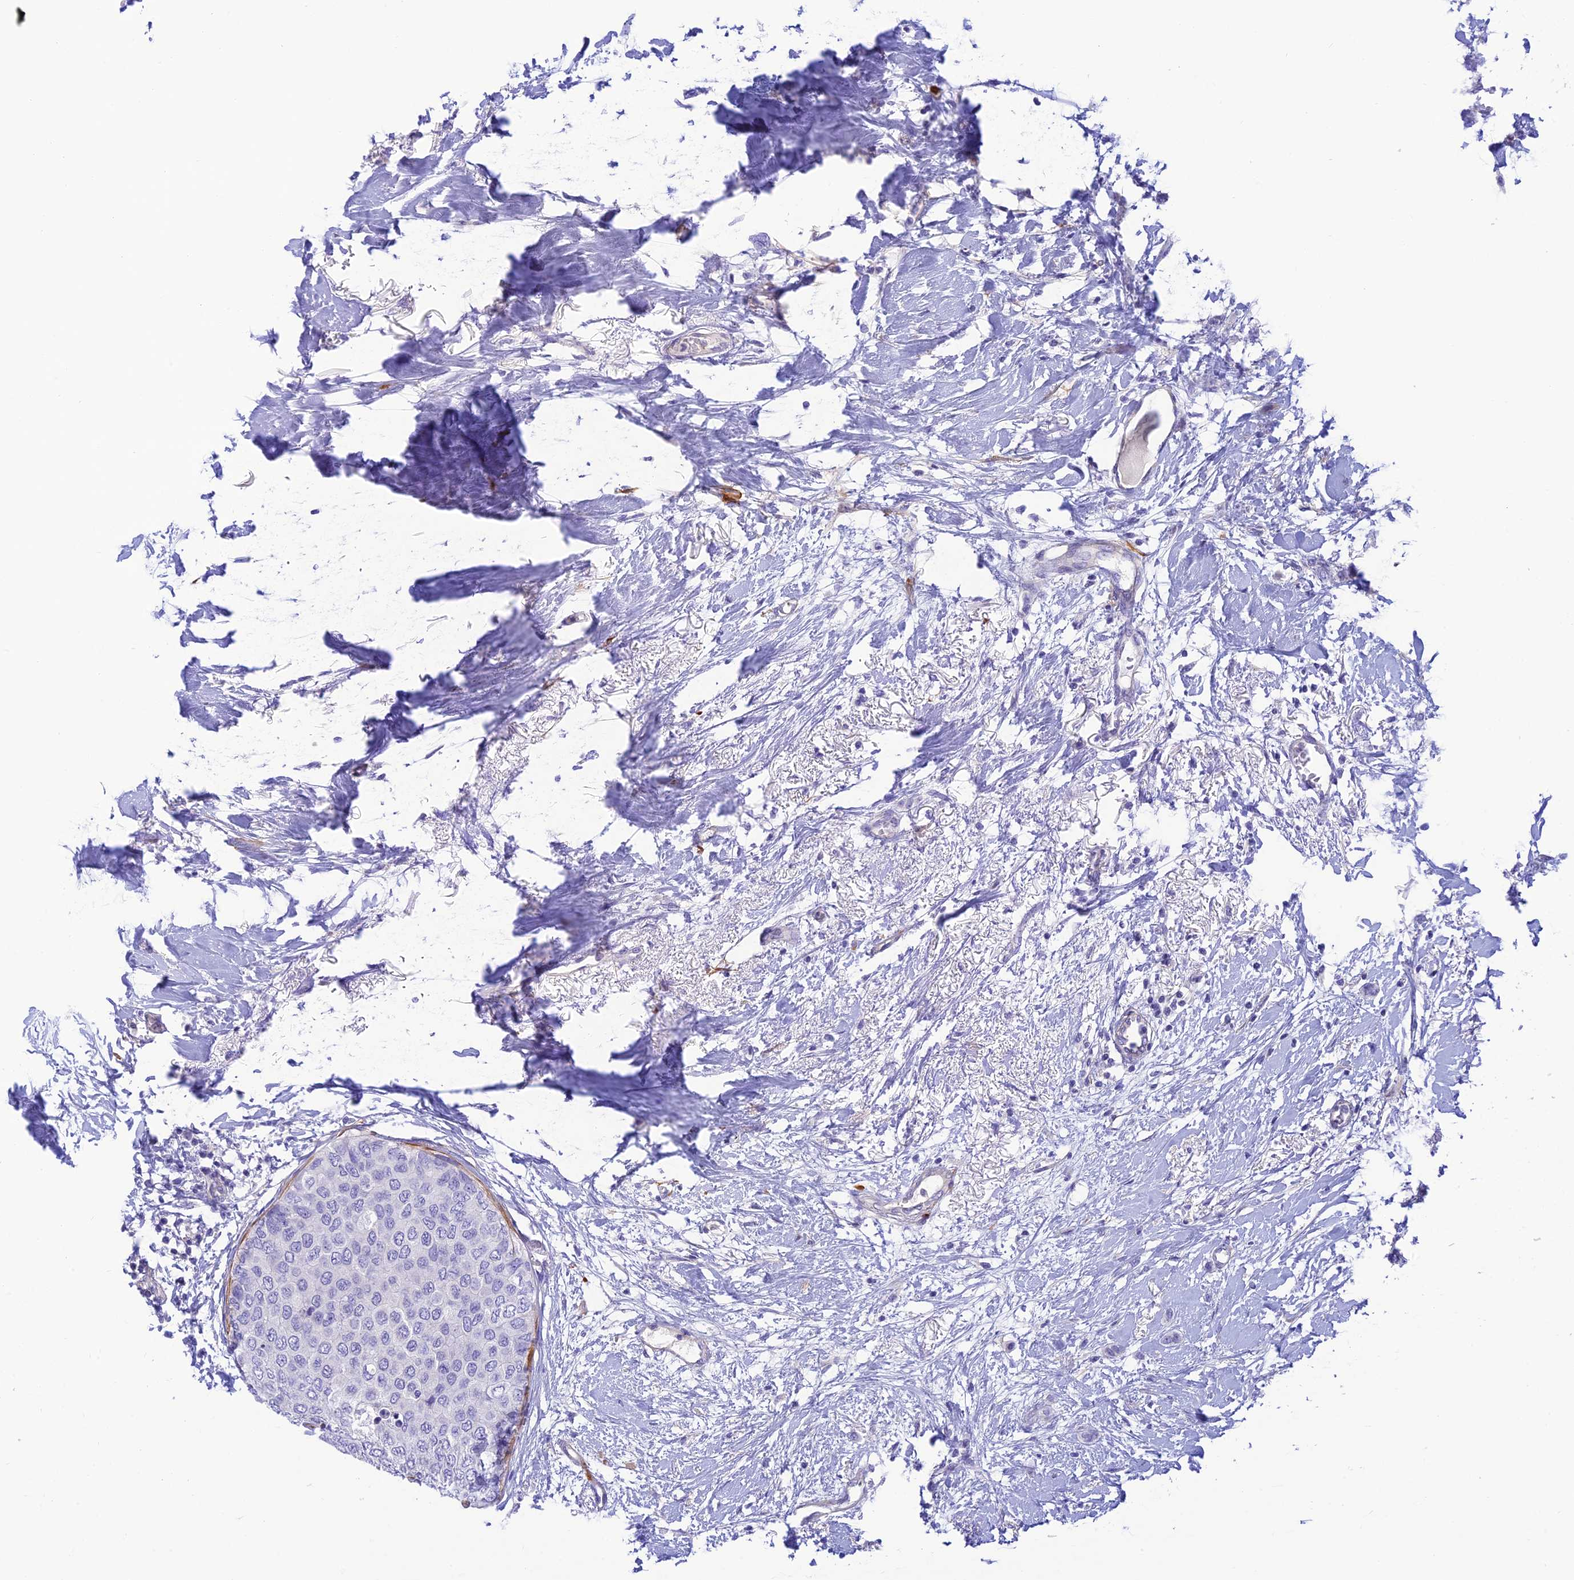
{"staining": {"intensity": "negative", "quantity": "none", "location": "none"}, "tissue": "breast cancer", "cell_type": "Tumor cells", "image_type": "cancer", "snomed": [{"axis": "morphology", "description": "Duct carcinoma"}, {"axis": "topography", "description": "Breast"}], "caption": "The micrograph shows no significant expression in tumor cells of breast cancer (infiltrating ductal carcinoma).", "gene": "ZDHHC16", "patient": {"sex": "female", "age": 72}}